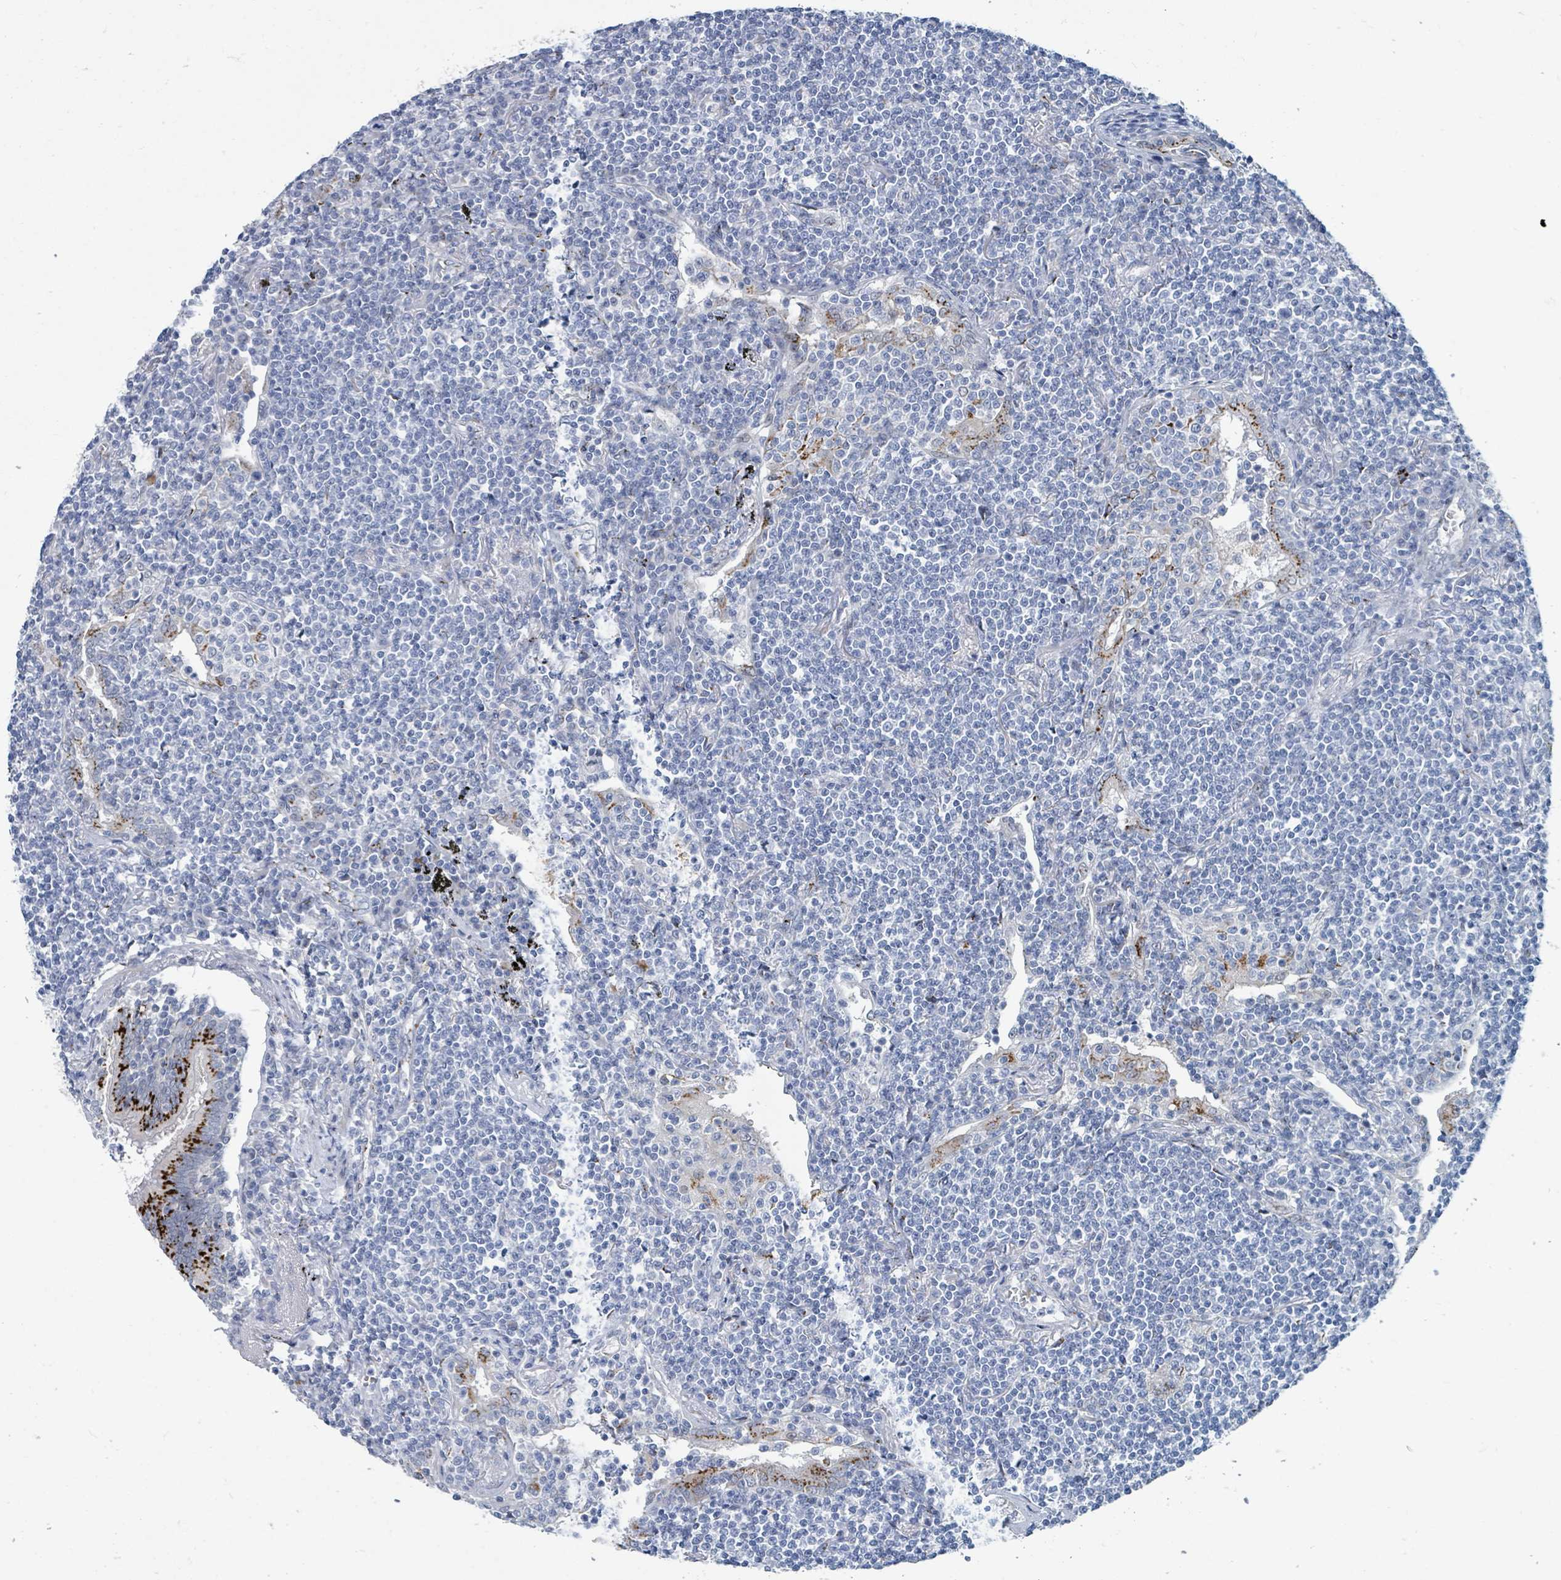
{"staining": {"intensity": "negative", "quantity": "none", "location": "none"}, "tissue": "lymphoma", "cell_type": "Tumor cells", "image_type": "cancer", "snomed": [{"axis": "morphology", "description": "Malignant lymphoma, non-Hodgkin's type, Low grade"}, {"axis": "topography", "description": "Lung"}], "caption": "IHC of human low-grade malignant lymphoma, non-Hodgkin's type reveals no staining in tumor cells.", "gene": "DCAF5", "patient": {"sex": "female", "age": 71}}